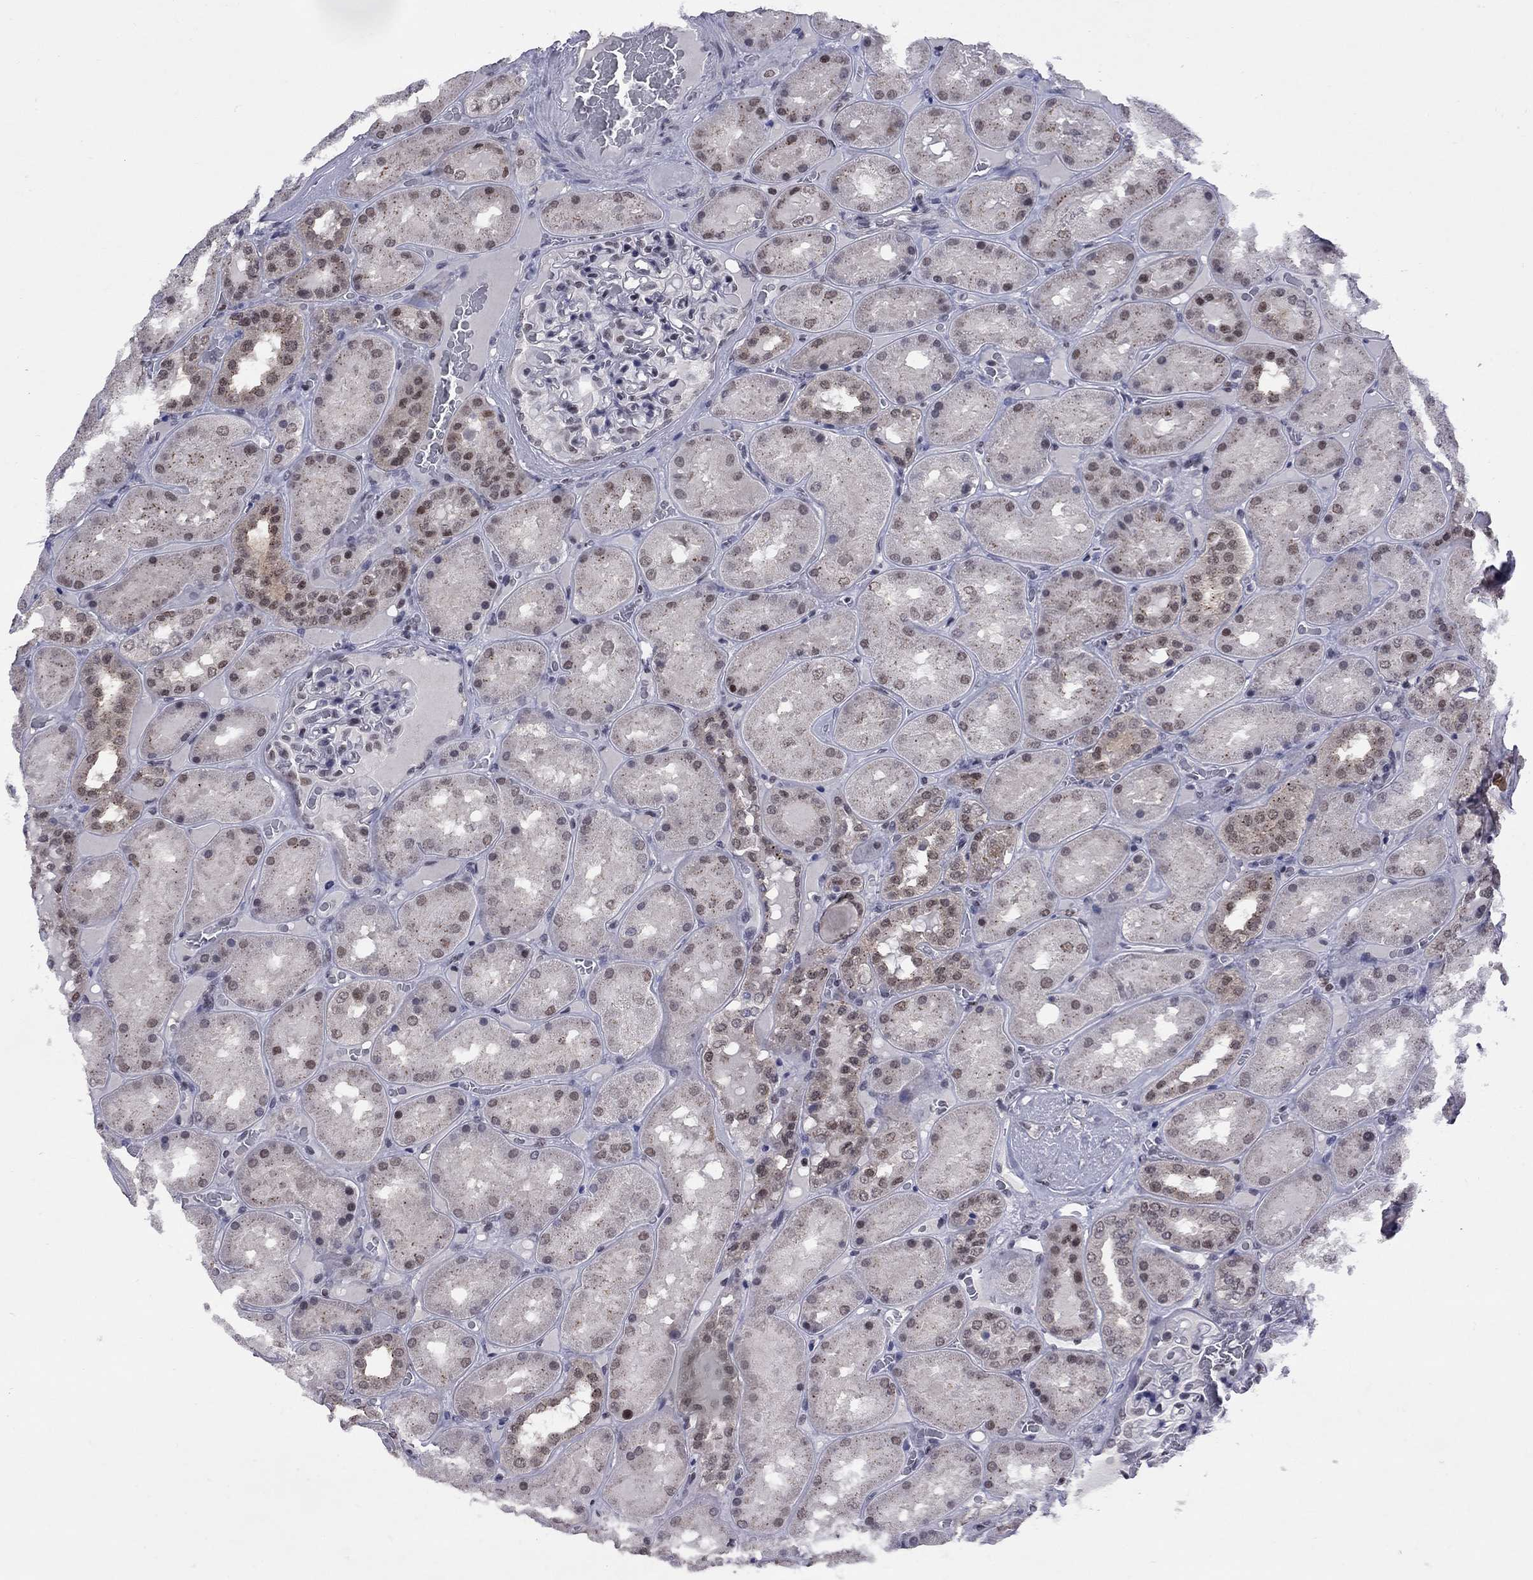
{"staining": {"intensity": "negative", "quantity": "none", "location": "none"}, "tissue": "kidney", "cell_type": "Cells in glomeruli", "image_type": "normal", "snomed": [{"axis": "morphology", "description": "Normal tissue, NOS"}, {"axis": "topography", "description": "Kidney"}], "caption": "The image reveals no staining of cells in glomeruli in unremarkable kidney.", "gene": "TAF9", "patient": {"sex": "male", "age": 73}}